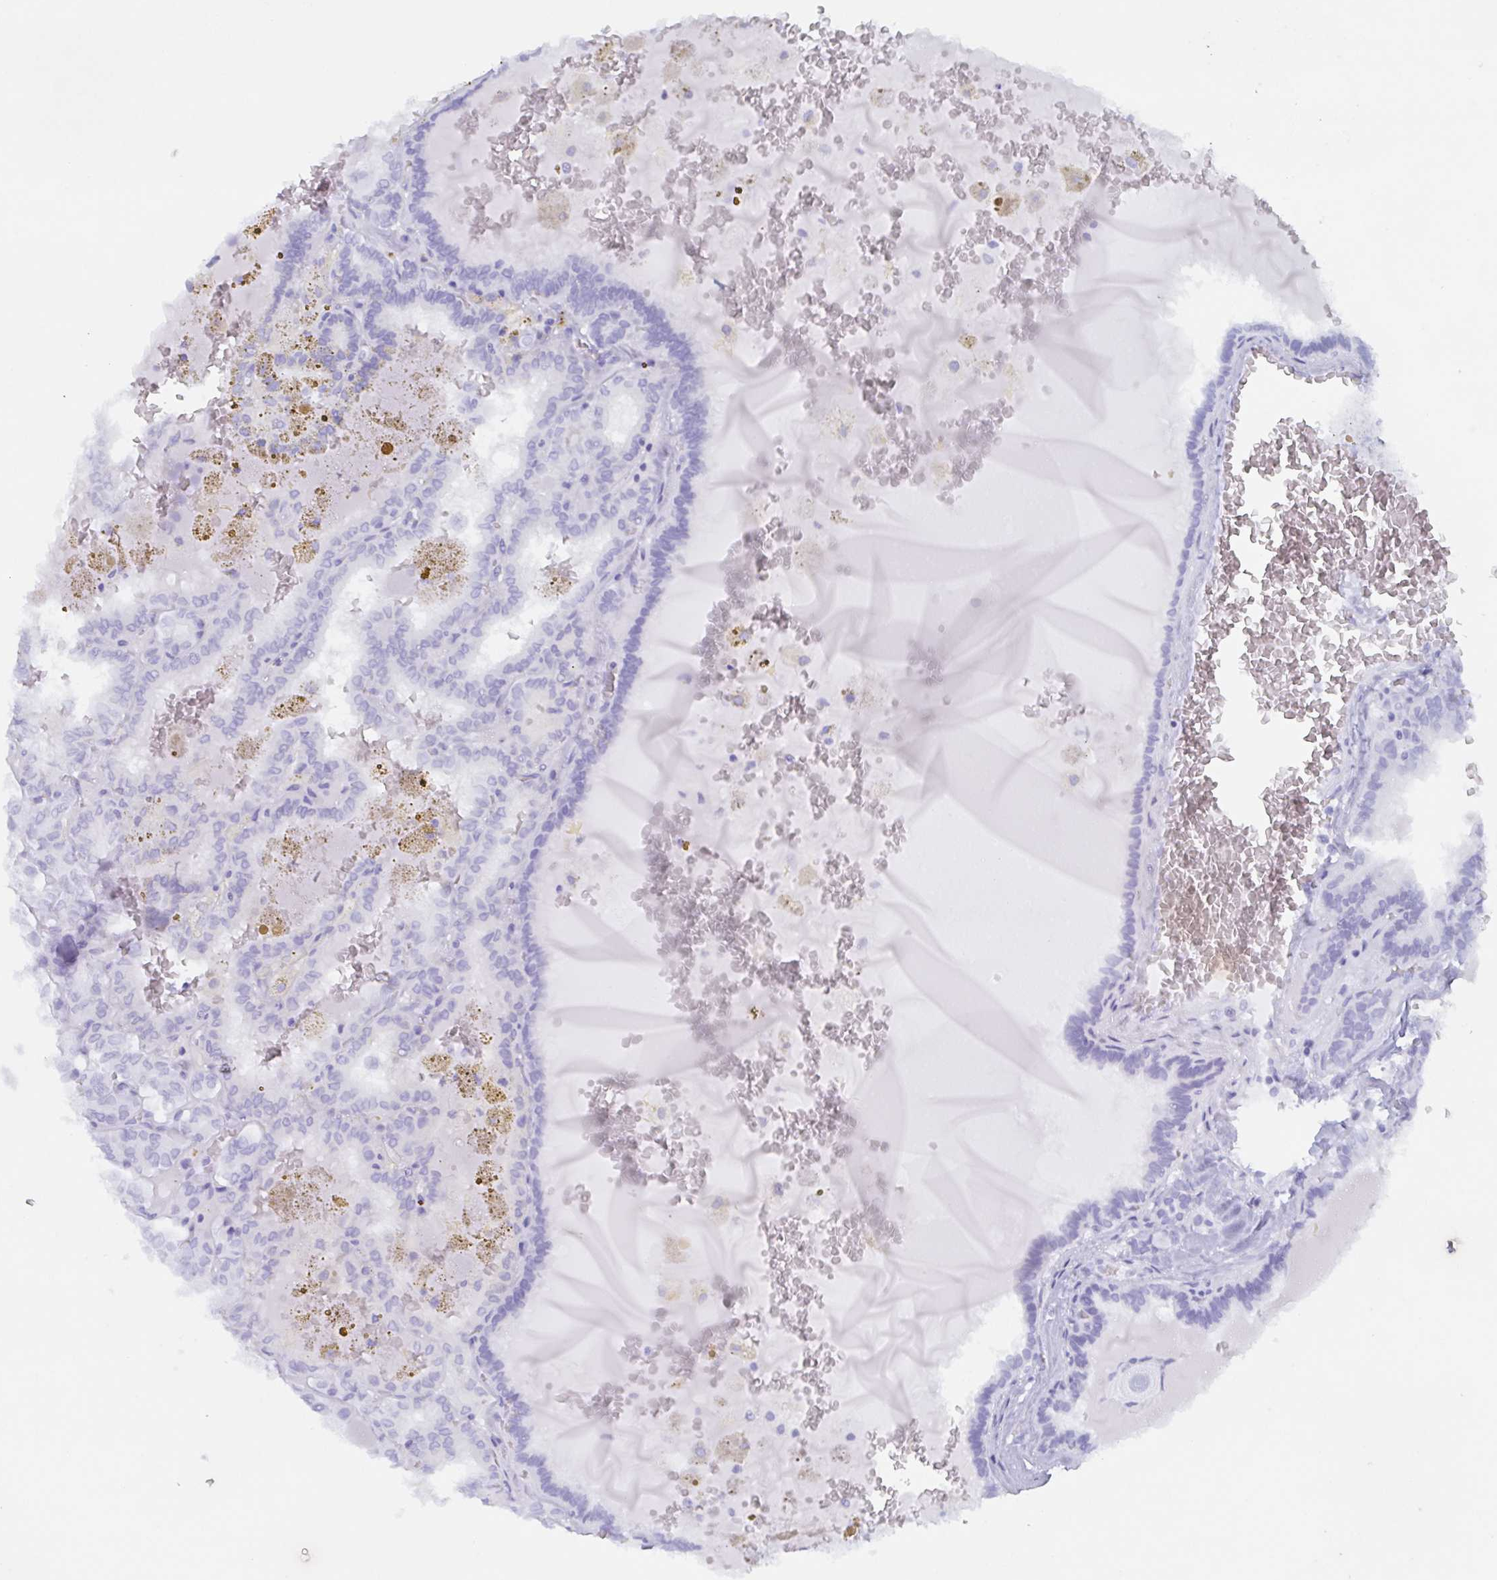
{"staining": {"intensity": "negative", "quantity": "none", "location": "none"}, "tissue": "thyroid cancer", "cell_type": "Tumor cells", "image_type": "cancer", "snomed": [{"axis": "morphology", "description": "Papillary adenocarcinoma, NOS"}, {"axis": "topography", "description": "Thyroid gland"}], "caption": "This is an immunohistochemistry photomicrograph of thyroid cancer. There is no expression in tumor cells.", "gene": "AGFG2", "patient": {"sex": "female", "age": 39}}